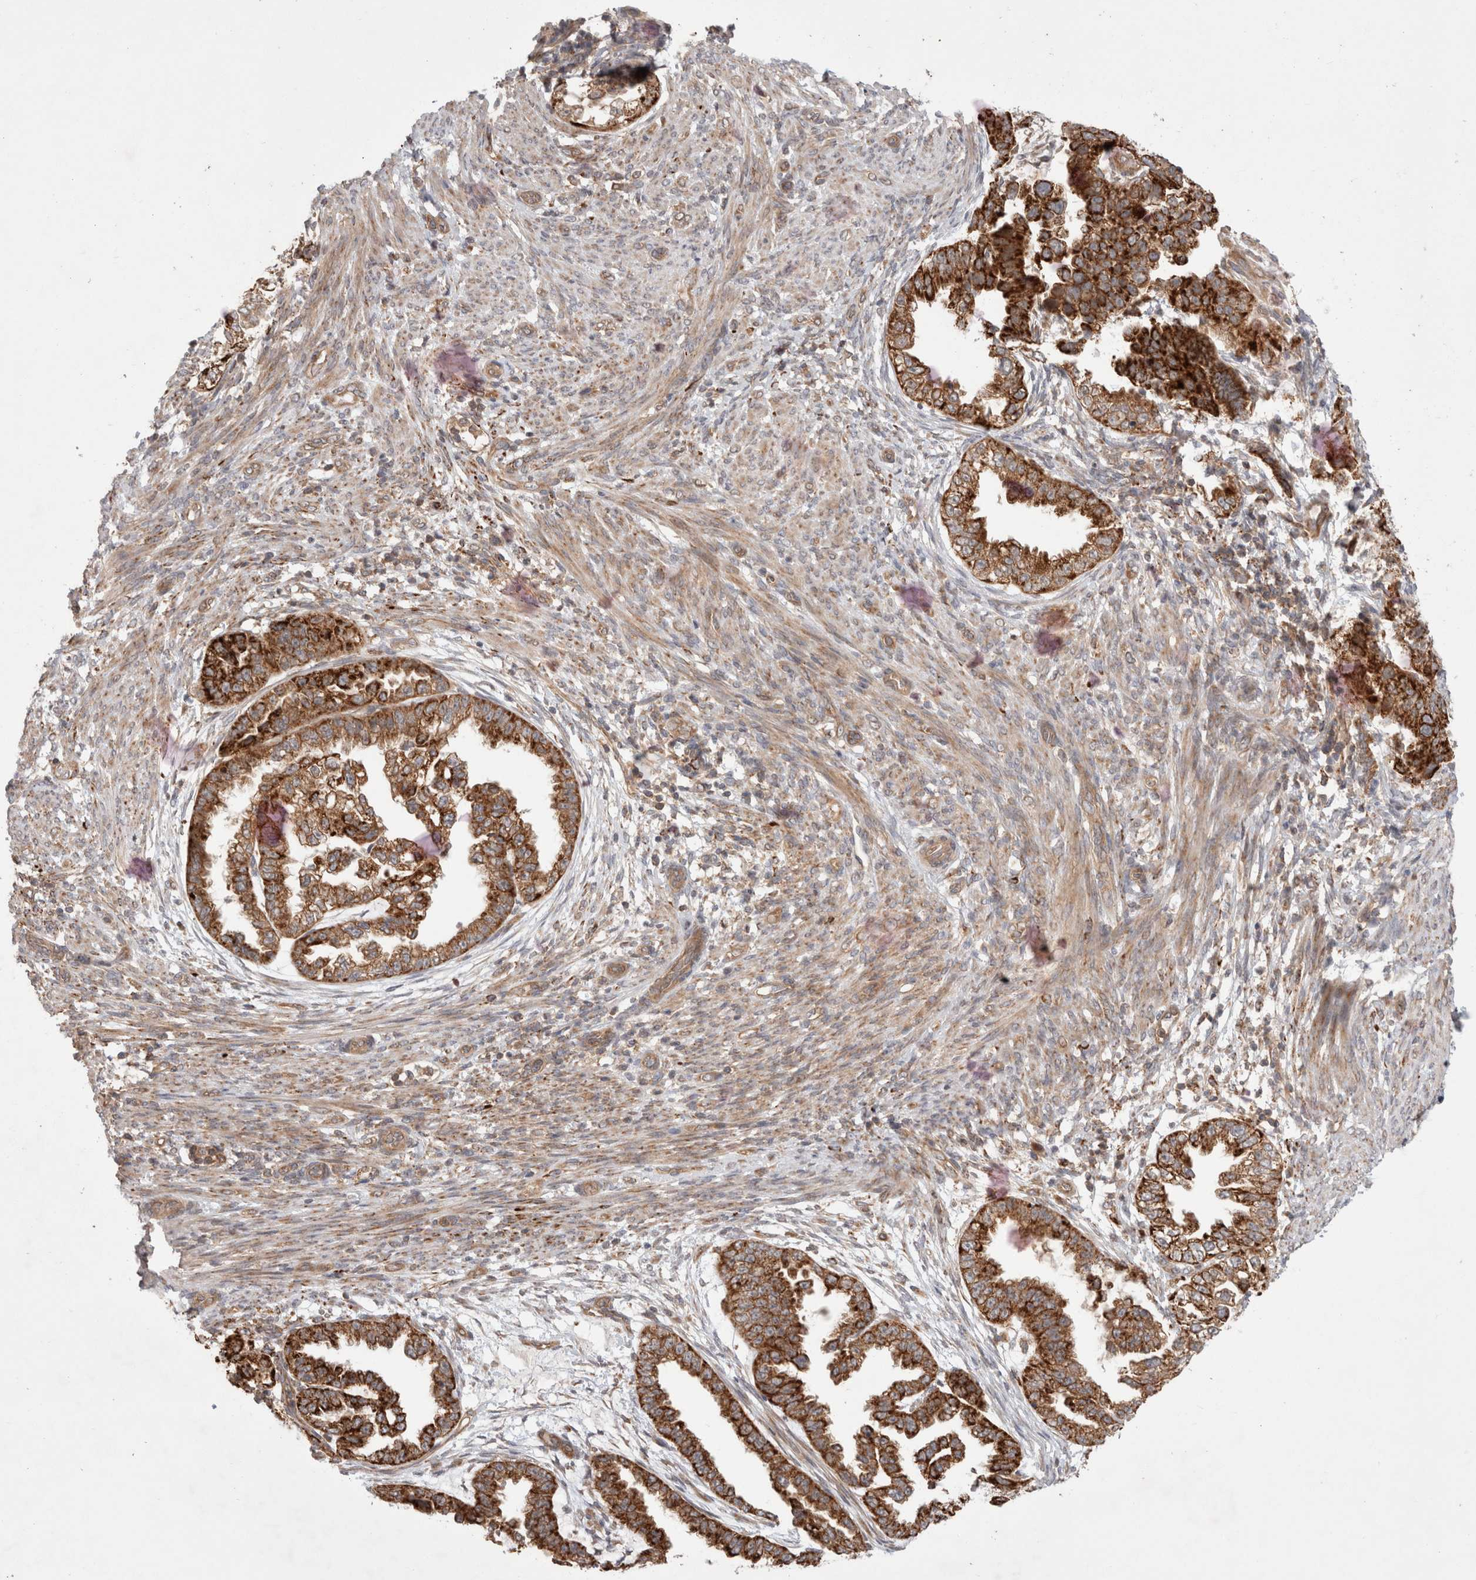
{"staining": {"intensity": "strong", "quantity": ">75%", "location": "cytoplasmic/membranous"}, "tissue": "endometrial cancer", "cell_type": "Tumor cells", "image_type": "cancer", "snomed": [{"axis": "morphology", "description": "Adenocarcinoma, NOS"}, {"axis": "topography", "description": "Endometrium"}], "caption": "Endometrial cancer stained for a protein (brown) demonstrates strong cytoplasmic/membranous positive expression in about >75% of tumor cells.", "gene": "HROB", "patient": {"sex": "female", "age": 85}}